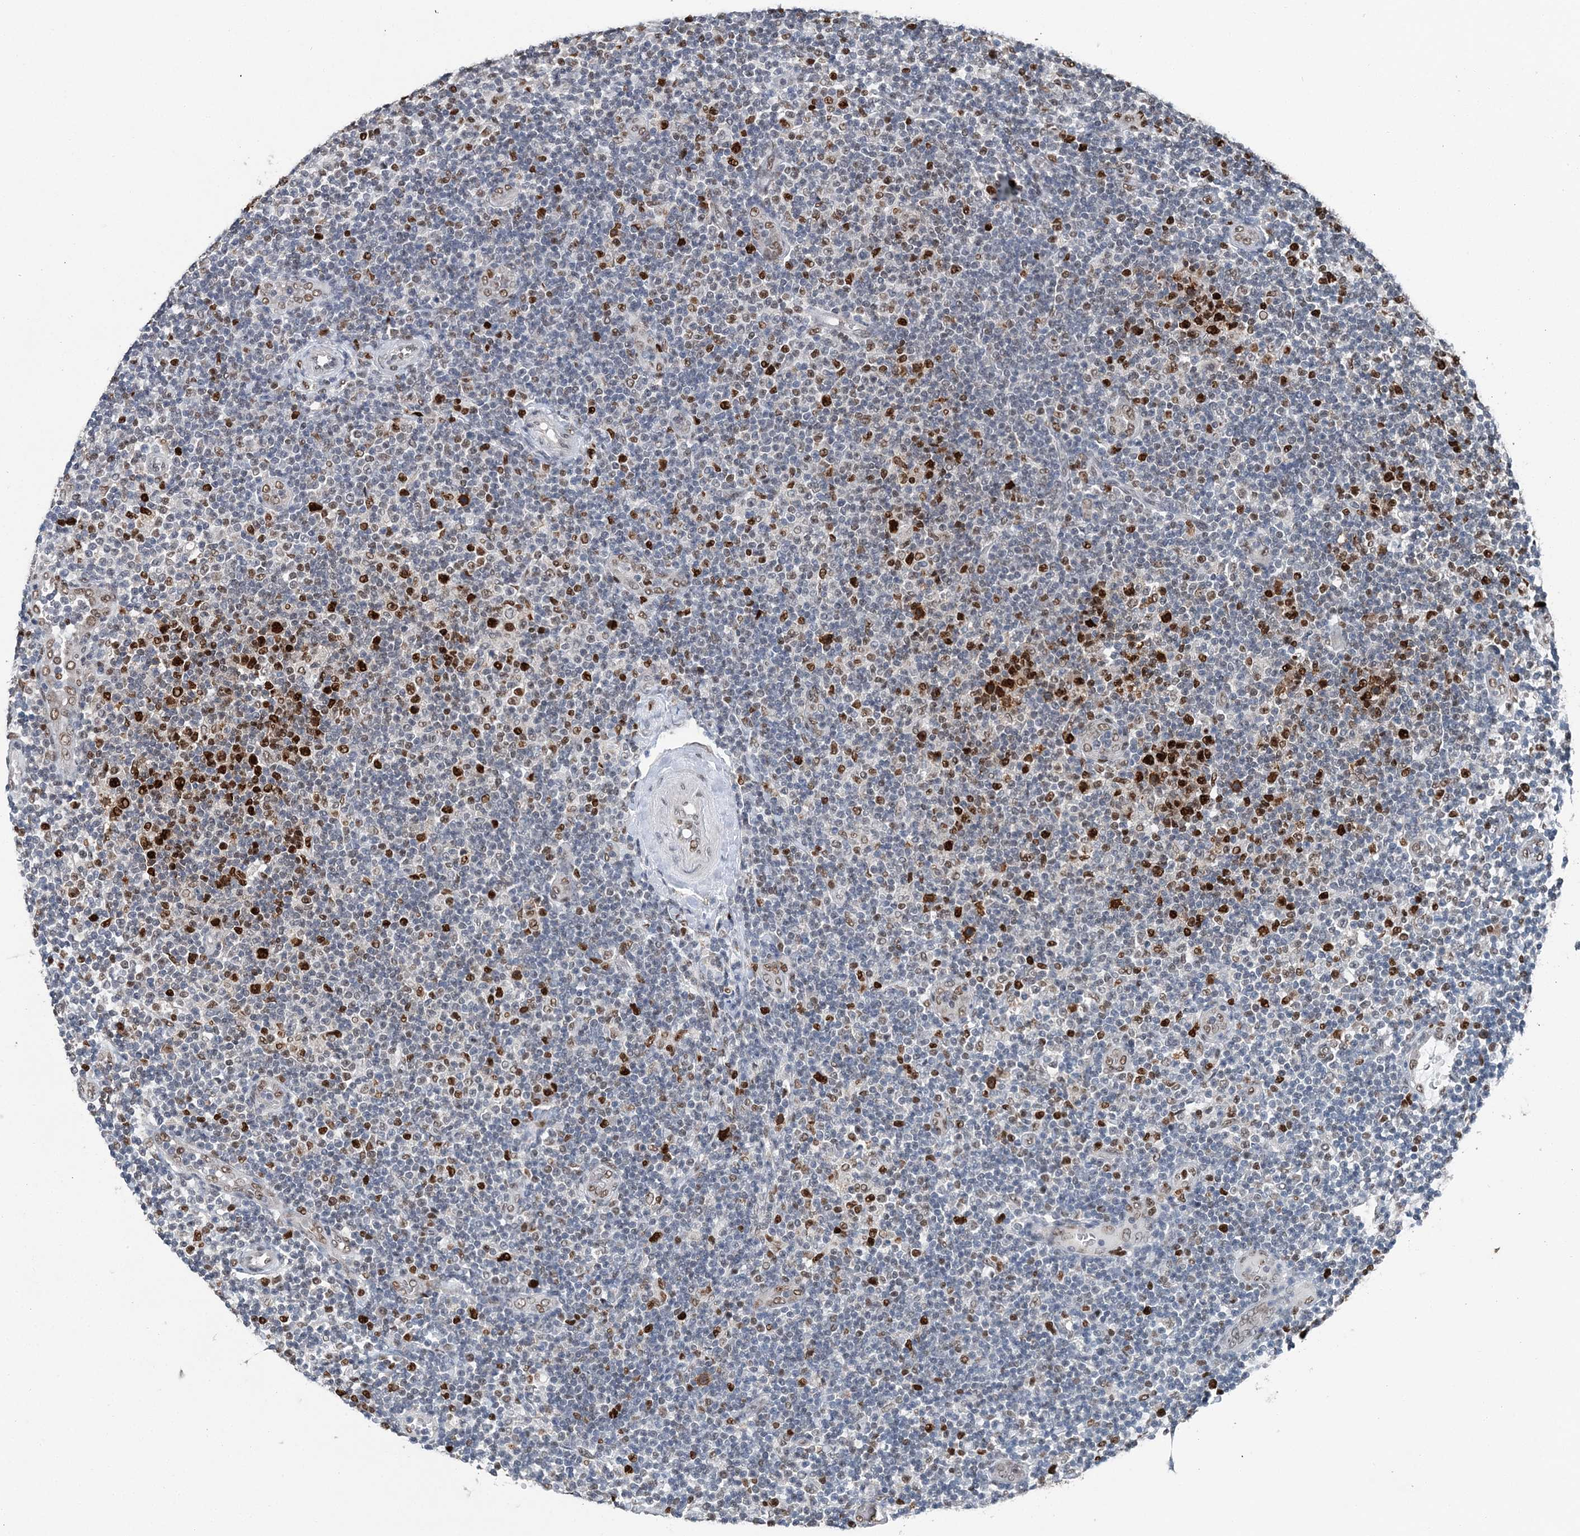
{"staining": {"intensity": "strong", "quantity": "<25%", "location": "nuclear"}, "tissue": "lymphoma", "cell_type": "Tumor cells", "image_type": "cancer", "snomed": [{"axis": "morphology", "description": "Malignant lymphoma, non-Hodgkin's type, Low grade"}, {"axis": "topography", "description": "Lymph node"}], "caption": "Protein staining shows strong nuclear positivity in about <25% of tumor cells in lymphoma.", "gene": "HAT1", "patient": {"sex": "male", "age": 83}}